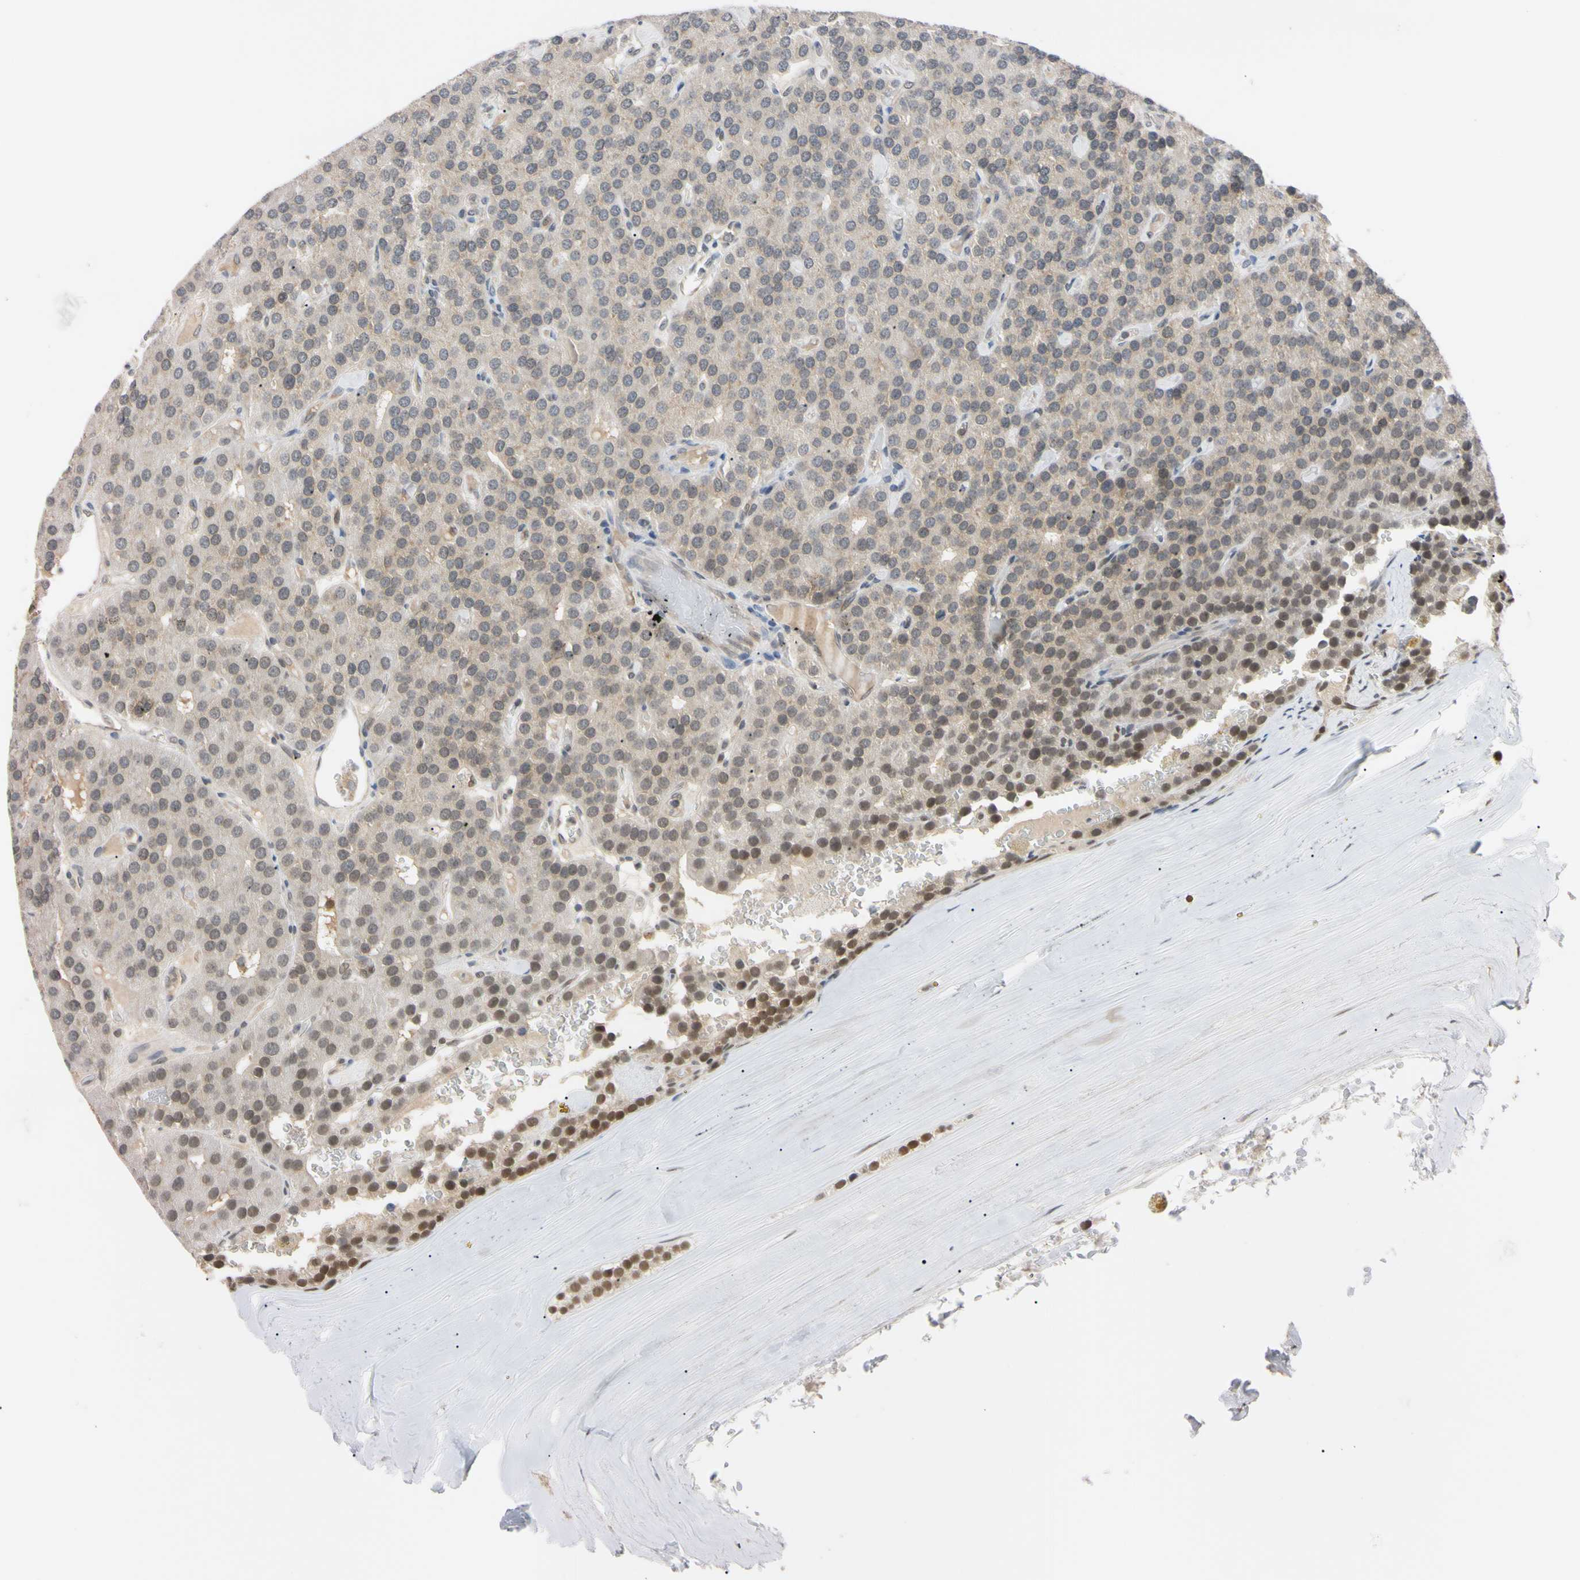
{"staining": {"intensity": "weak", "quantity": "25%-75%", "location": "cytoplasmic/membranous,nuclear"}, "tissue": "parathyroid gland", "cell_type": "Glandular cells", "image_type": "normal", "snomed": [{"axis": "morphology", "description": "Normal tissue, NOS"}, {"axis": "morphology", "description": "Adenoma, NOS"}, {"axis": "topography", "description": "Parathyroid gland"}], "caption": "Immunohistochemical staining of normal human parathyroid gland exhibits weak cytoplasmic/membranous,nuclear protein staining in about 25%-75% of glandular cells. (Brightfield microscopy of DAB IHC at high magnification).", "gene": "UBE2I", "patient": {"sex": "female", "age": 86}}